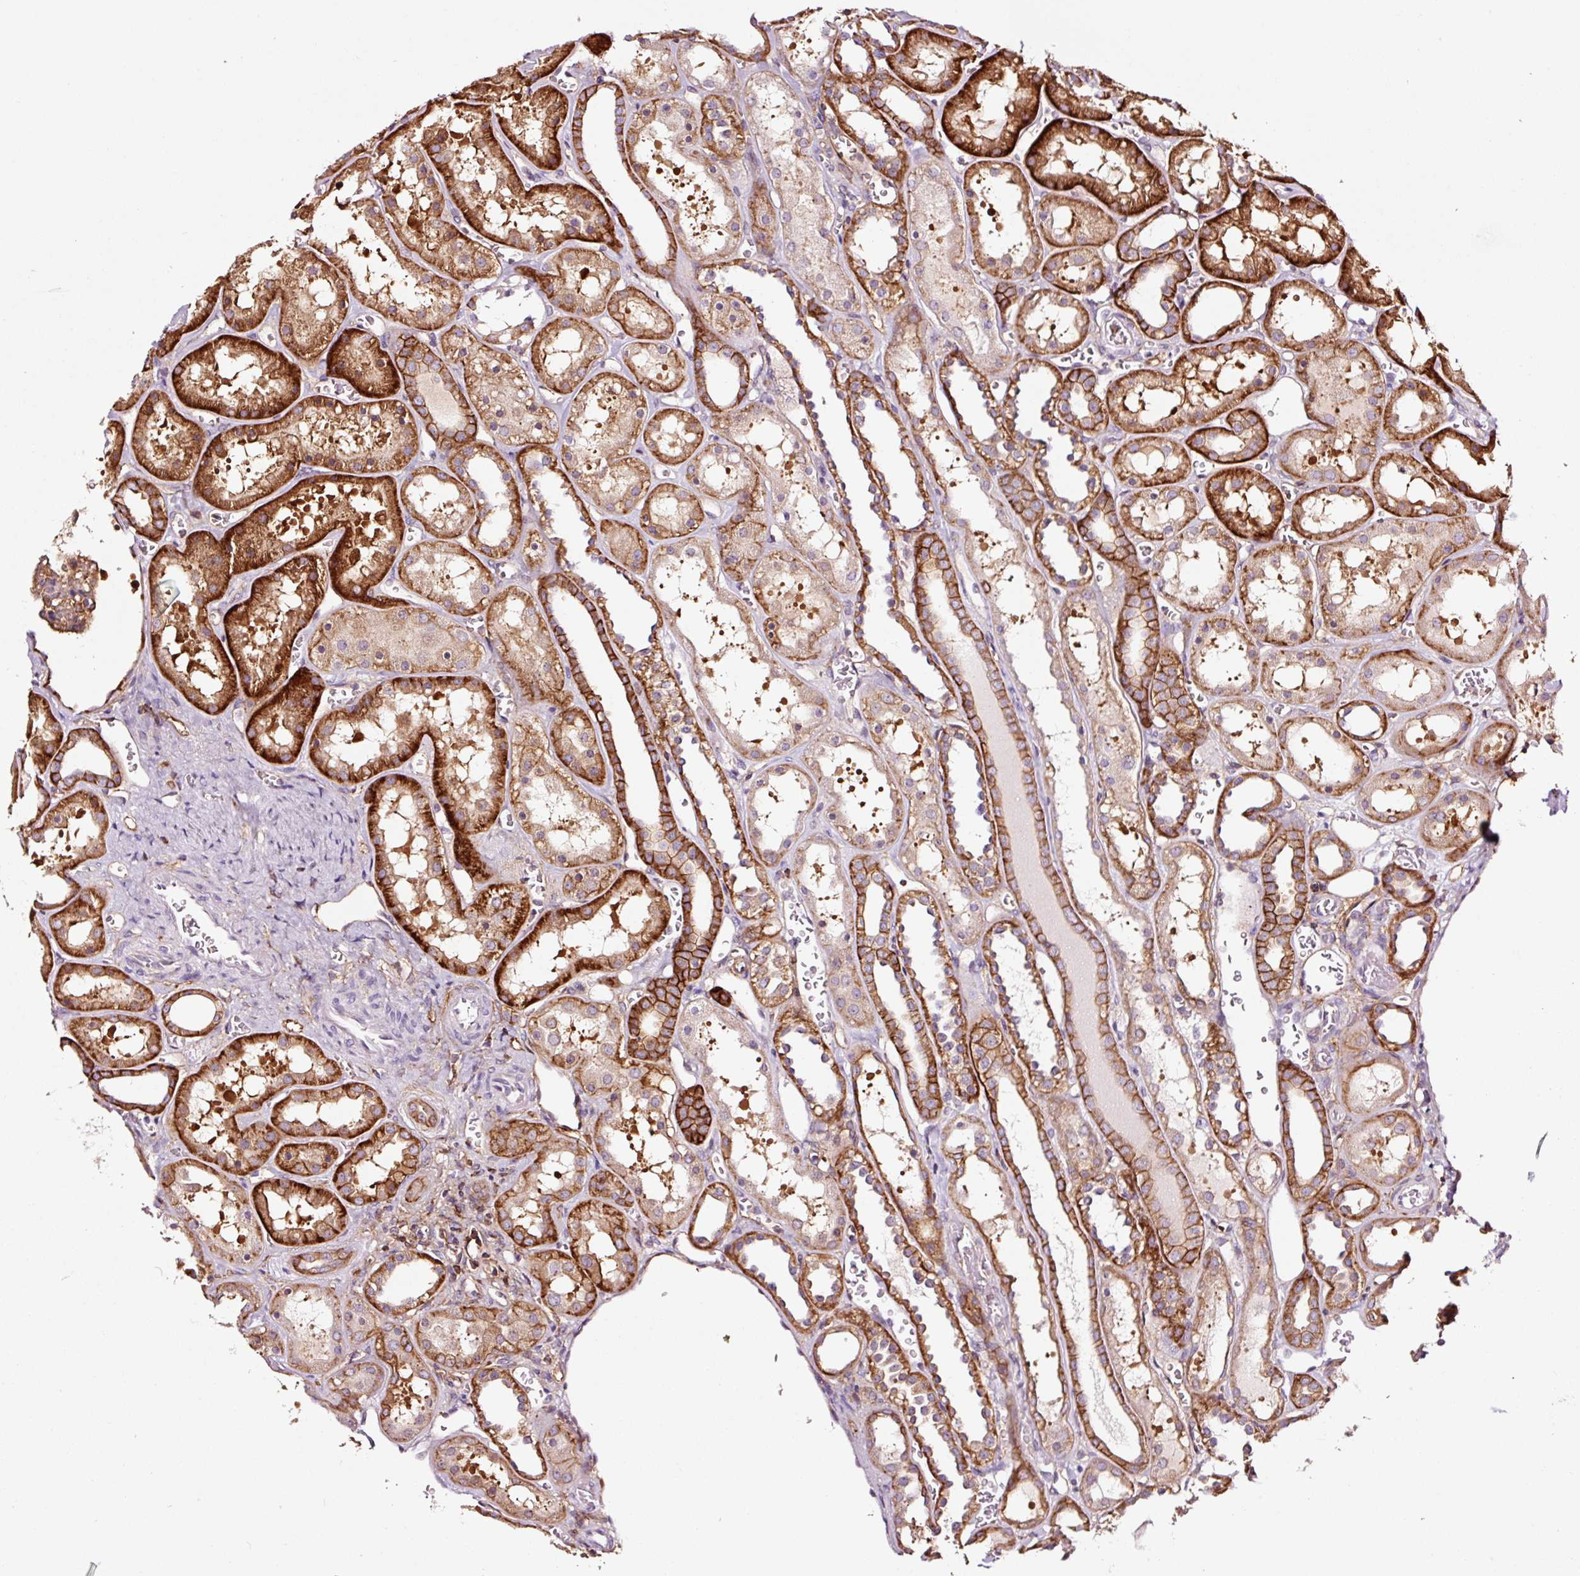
{"staining": {"intensity": "moderate", "quantity": ">75%", "location": "cytoplasmic/membranous"}, "tissue": "kidney", "cell_type": "Cells in glomeruli", "image_type": "normal", "snomed": [{"axis": "morphology", "description": "Normal tissue, NOS"}, {"axis": "topography", "description": "Kidney"}], "caption": "Cells in glomeruli display medium levels of moderate cytoplasmic/membranous staining in about >75% of cells in normal kidney.", "gene": "ADD3", "patient": {"sex": "female", "age": 41}}